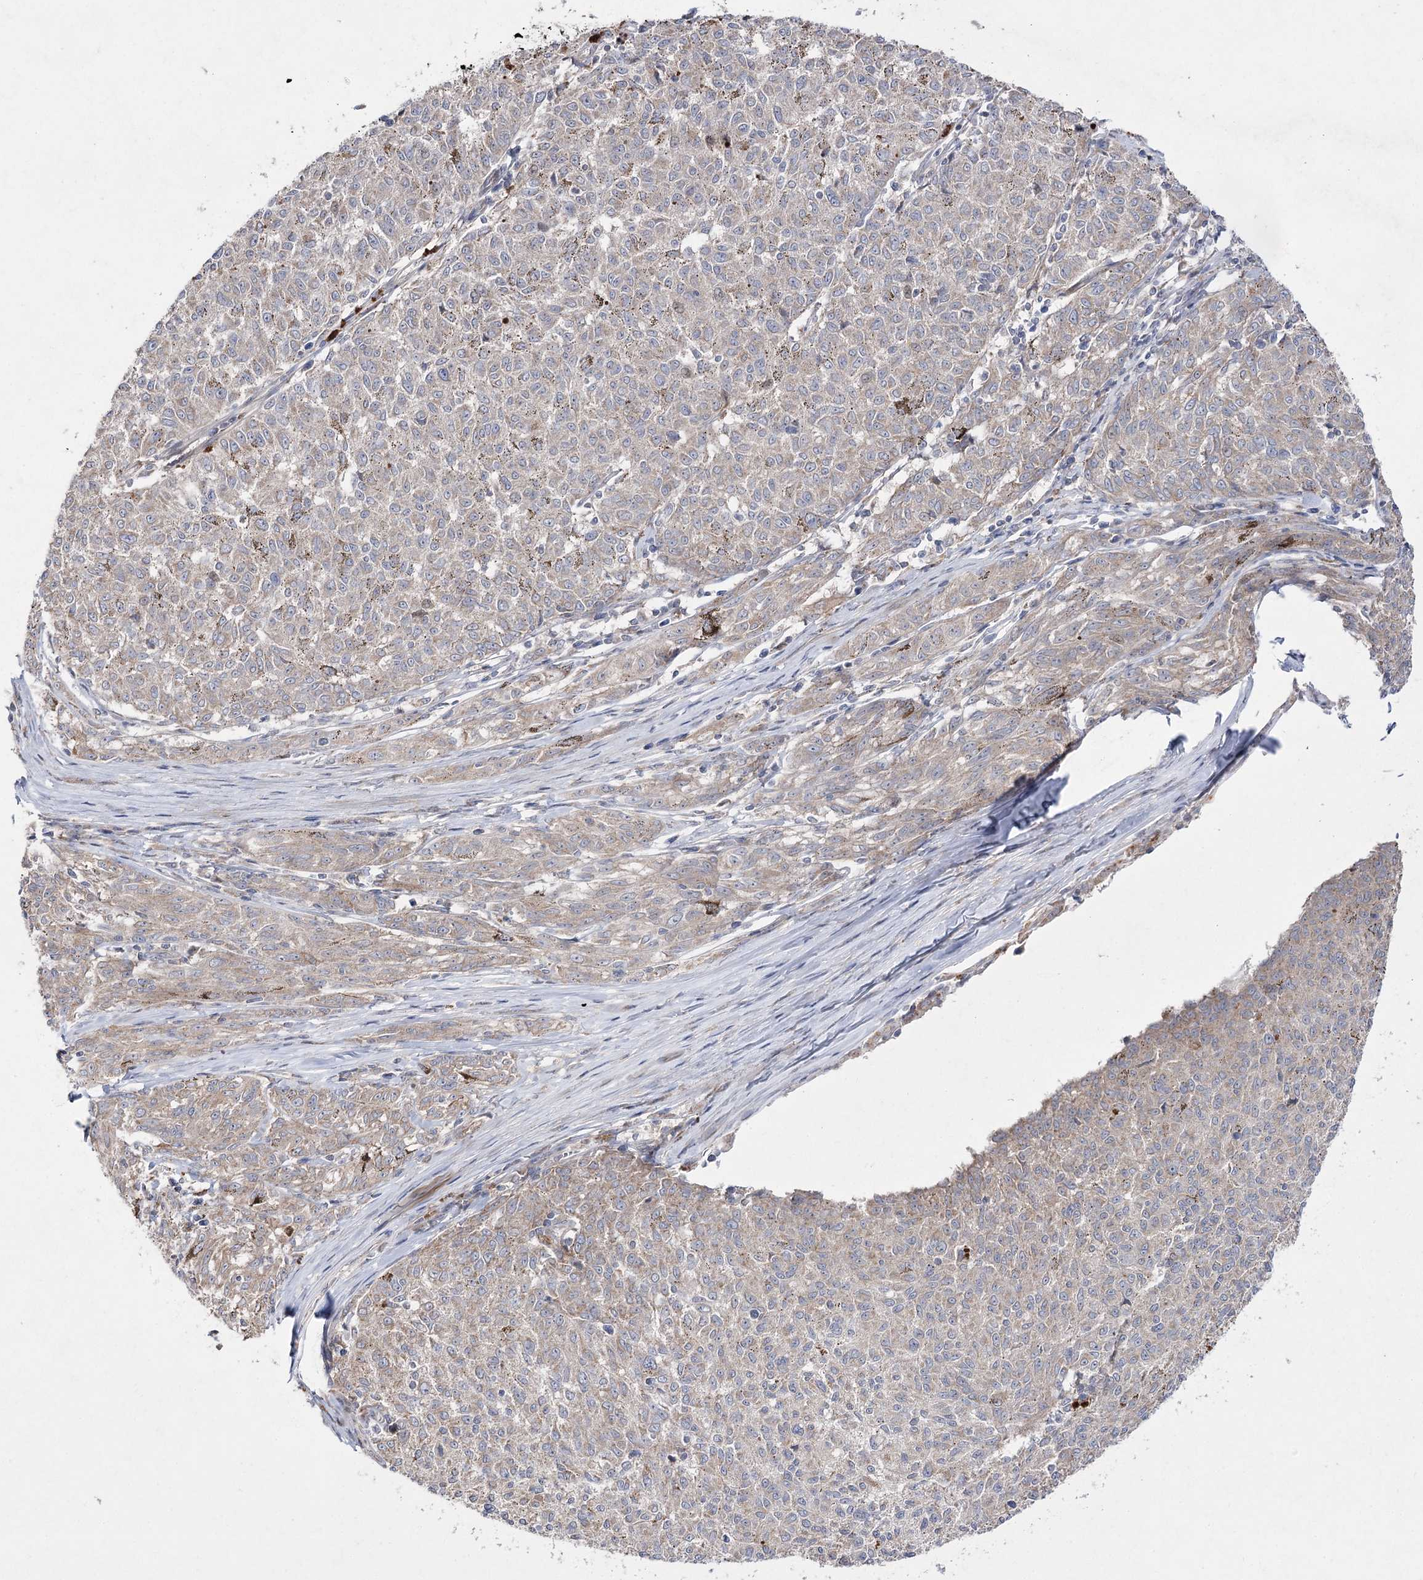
{"staining": {"intensity": "weak", "quantity": "<25%", "location": "cytoplasmic/membranous"}, "tissue": "melanoma", "cell_type": "Tumor cells", "image_type": "cancer", "snomed": [{"axis": "morphology", "description": "Malignant melanoma, NOS"}, {"axis": "topography", "description": "Skin"}], "caption": "Photomicrograph shows no protein expression in tumor cells of melanoma tissue.", "gene": "FANCL", "patient": {"sex": "female", "age": 72}}